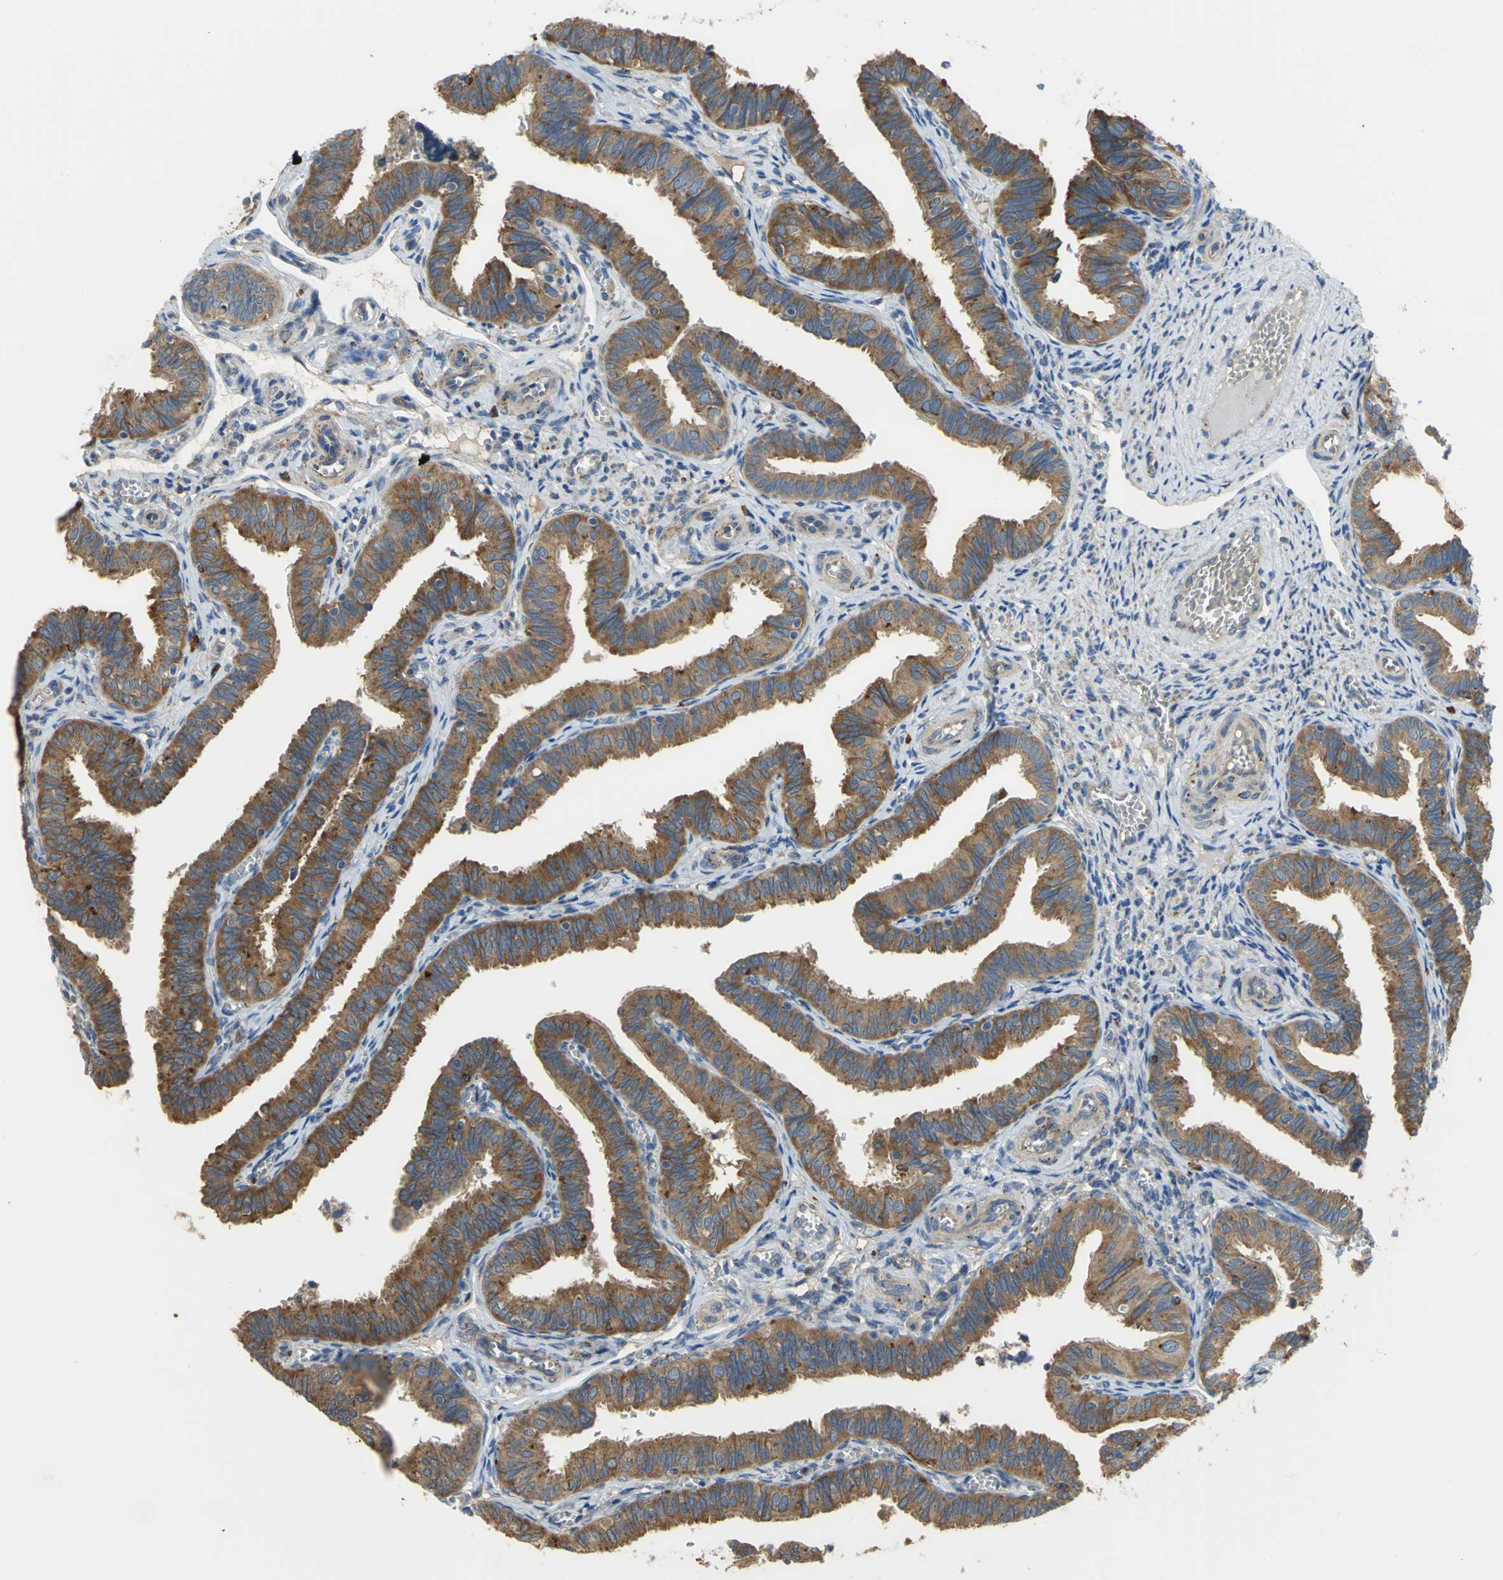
{"staining": {"intensity": "strong", "quantity": ">75%", "location": "cytoplasmic/membranous"}, "tissue": "fallopian tube", "cell_type": "Glandular cells", "image_type": "normal", "snomed": [{"axis": "morphology", "description": "Normal tissue, NOS"}, {"axis": "topography", "description": "Fallopian tube"}], "caption": "Fallopian tube stained with DAB (3,3'-diaminobenzidine) immunohistochemistry shows high levels of strong cytoplasmic/membranous positivity in approximately >75% of glandular cells. The staining was performed using DAB (3,3'-diaminobenzidine), with brown indicating positive protein expression. Nuclei are stained blue with hematoxylin.", "gene": "DIAPH2", "patient": {"sex": "female", "age": 46}}